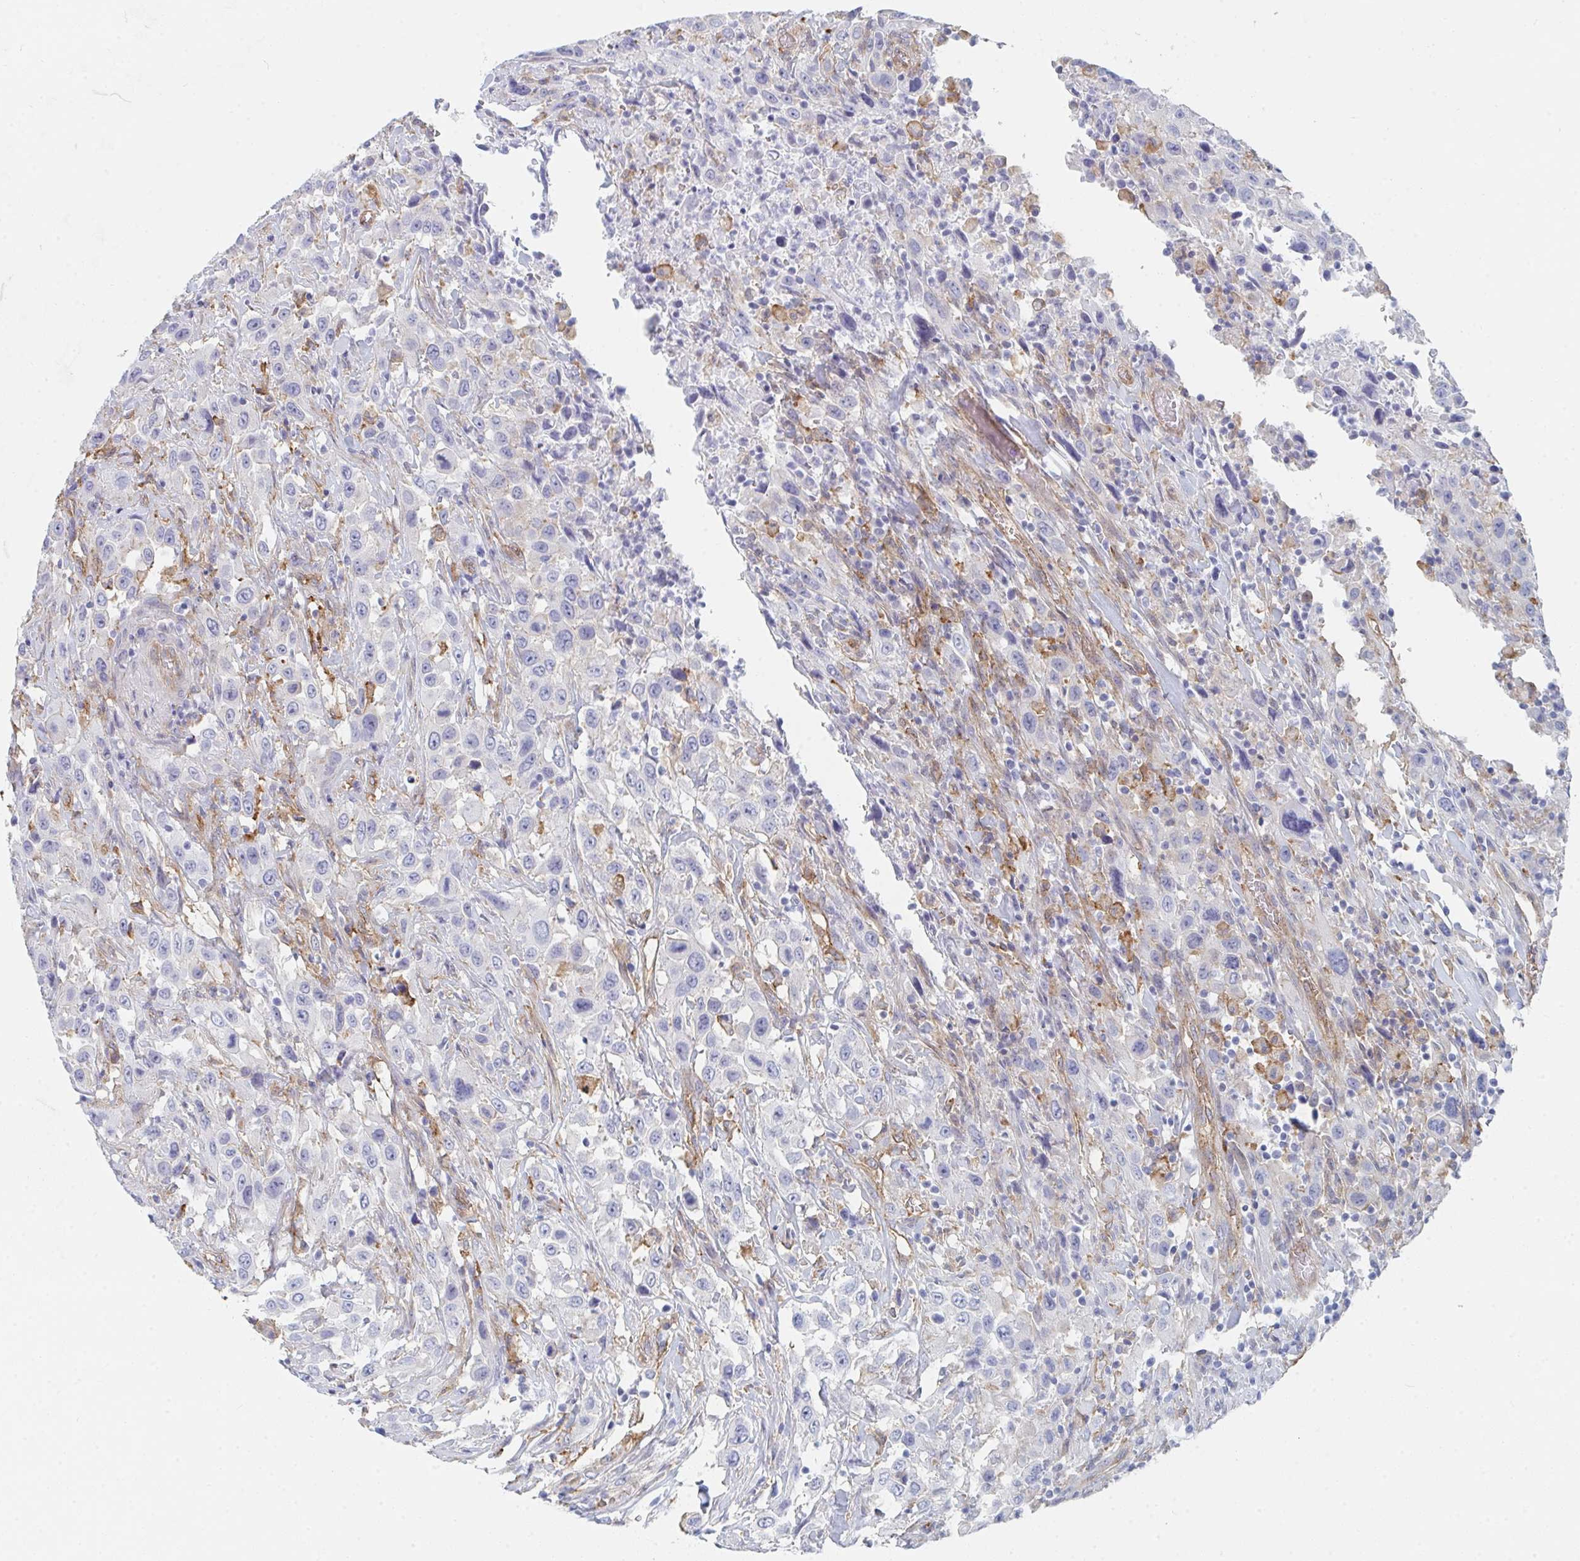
{"staining": {"intensity": "negative", "quantity": "none", "location": "none"}, "tissue": "urothelial cancer", "cell_type": "Tumor cells", "image_type": "cancer", "snomed": [{"axis": "morphology", "description": "Urothelial carcinoma, High grade"}, {"axis": "topography", "description": "Urinary bladder"}], "caption": "Urothelial cancer was stained to show a protein in brown. There is no significant expression in tumor cells.", "gene": "DAB2", "patient": {"sex": "male", "age": 61}}